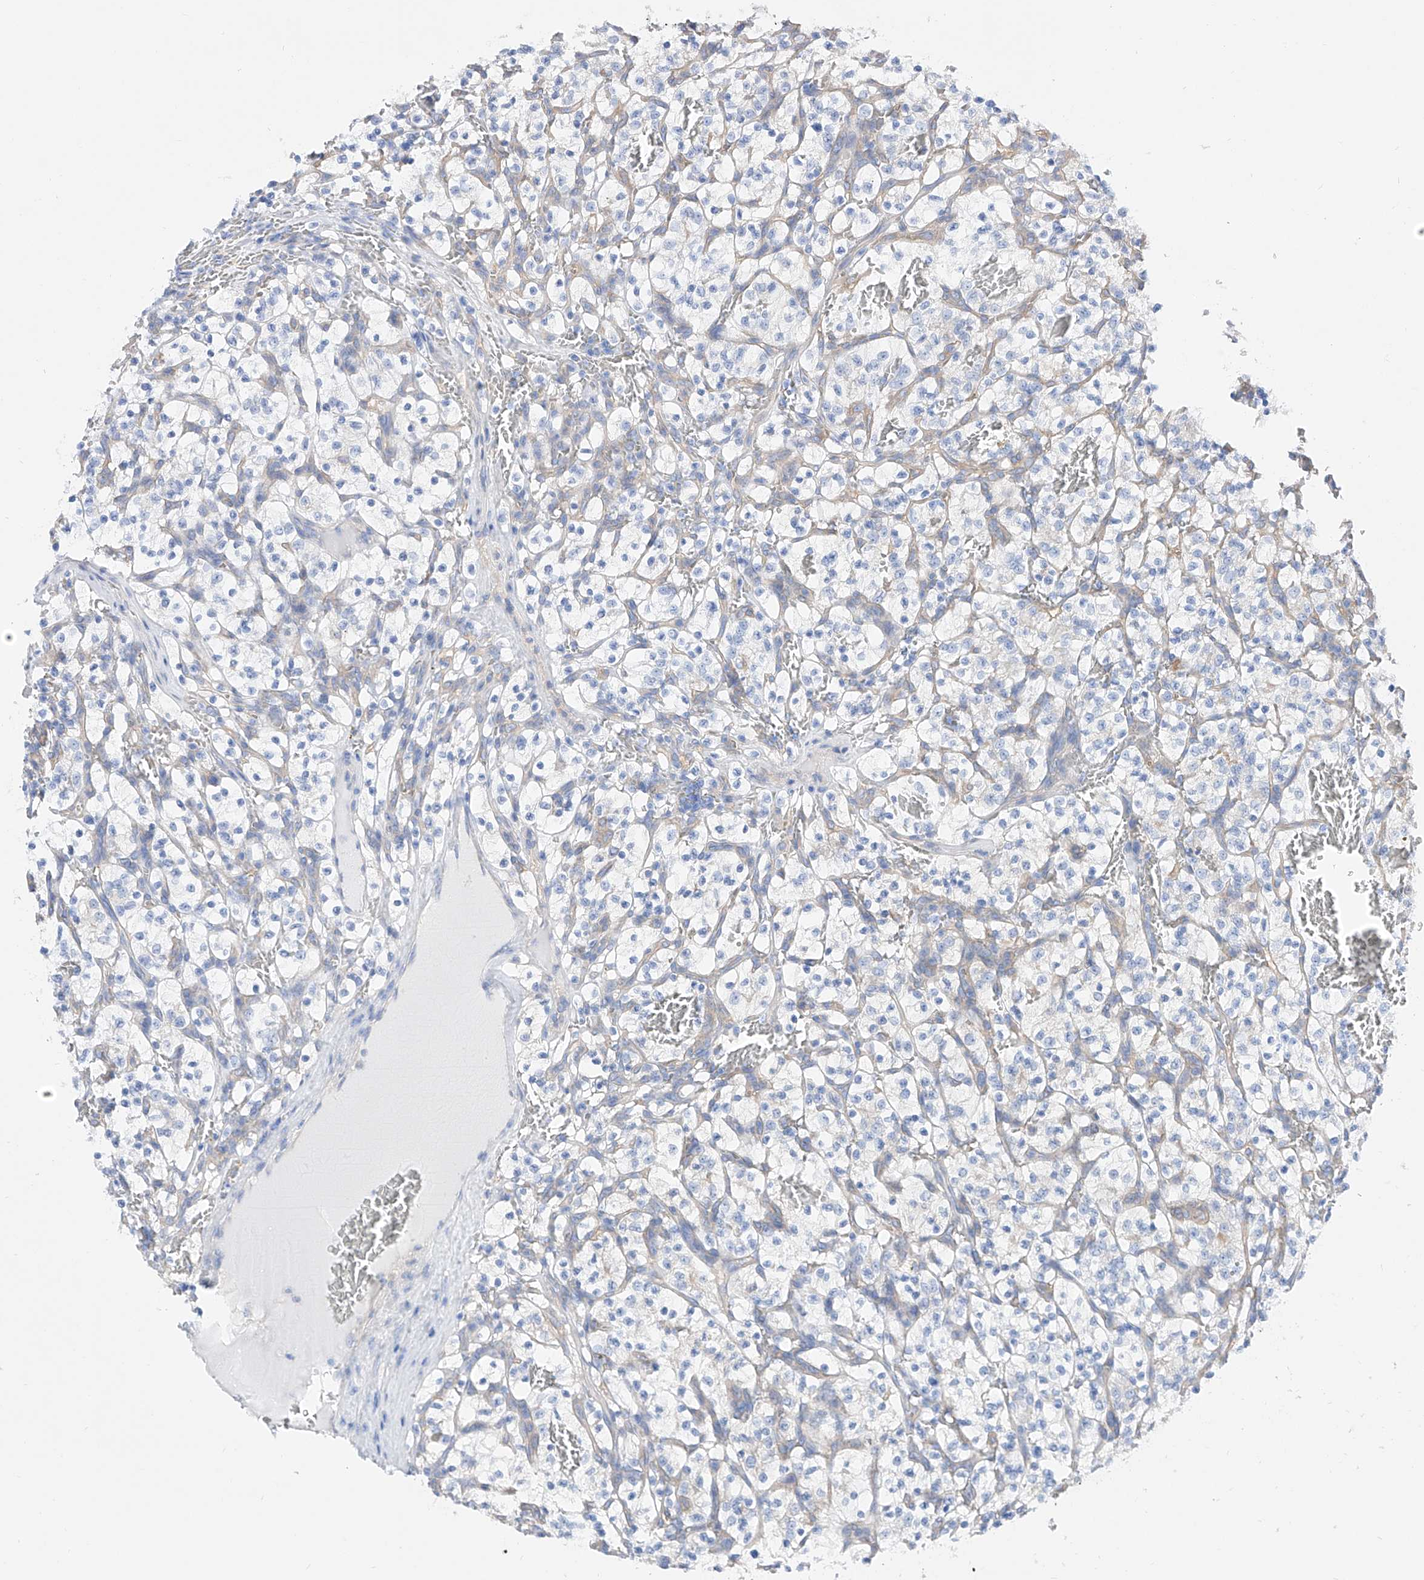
{"staining": {"intensity": "negative", "quantity": "none", "location": "none"}, "tissue": "renal cancer", "cell_type": "Tumor cells", "image_type": "cancer", "snomed": [{"axis": "morphology", "description": "Adenocarcinoma, NOS"}, {"axis": "topography", "description": "Kidney"}], "caption": "Image shows no protein positivity in tumor cells of renal adenocarcinoma tissue.", "gene": "ZNF653", "patient": {"sex": "female", "age": 57}}